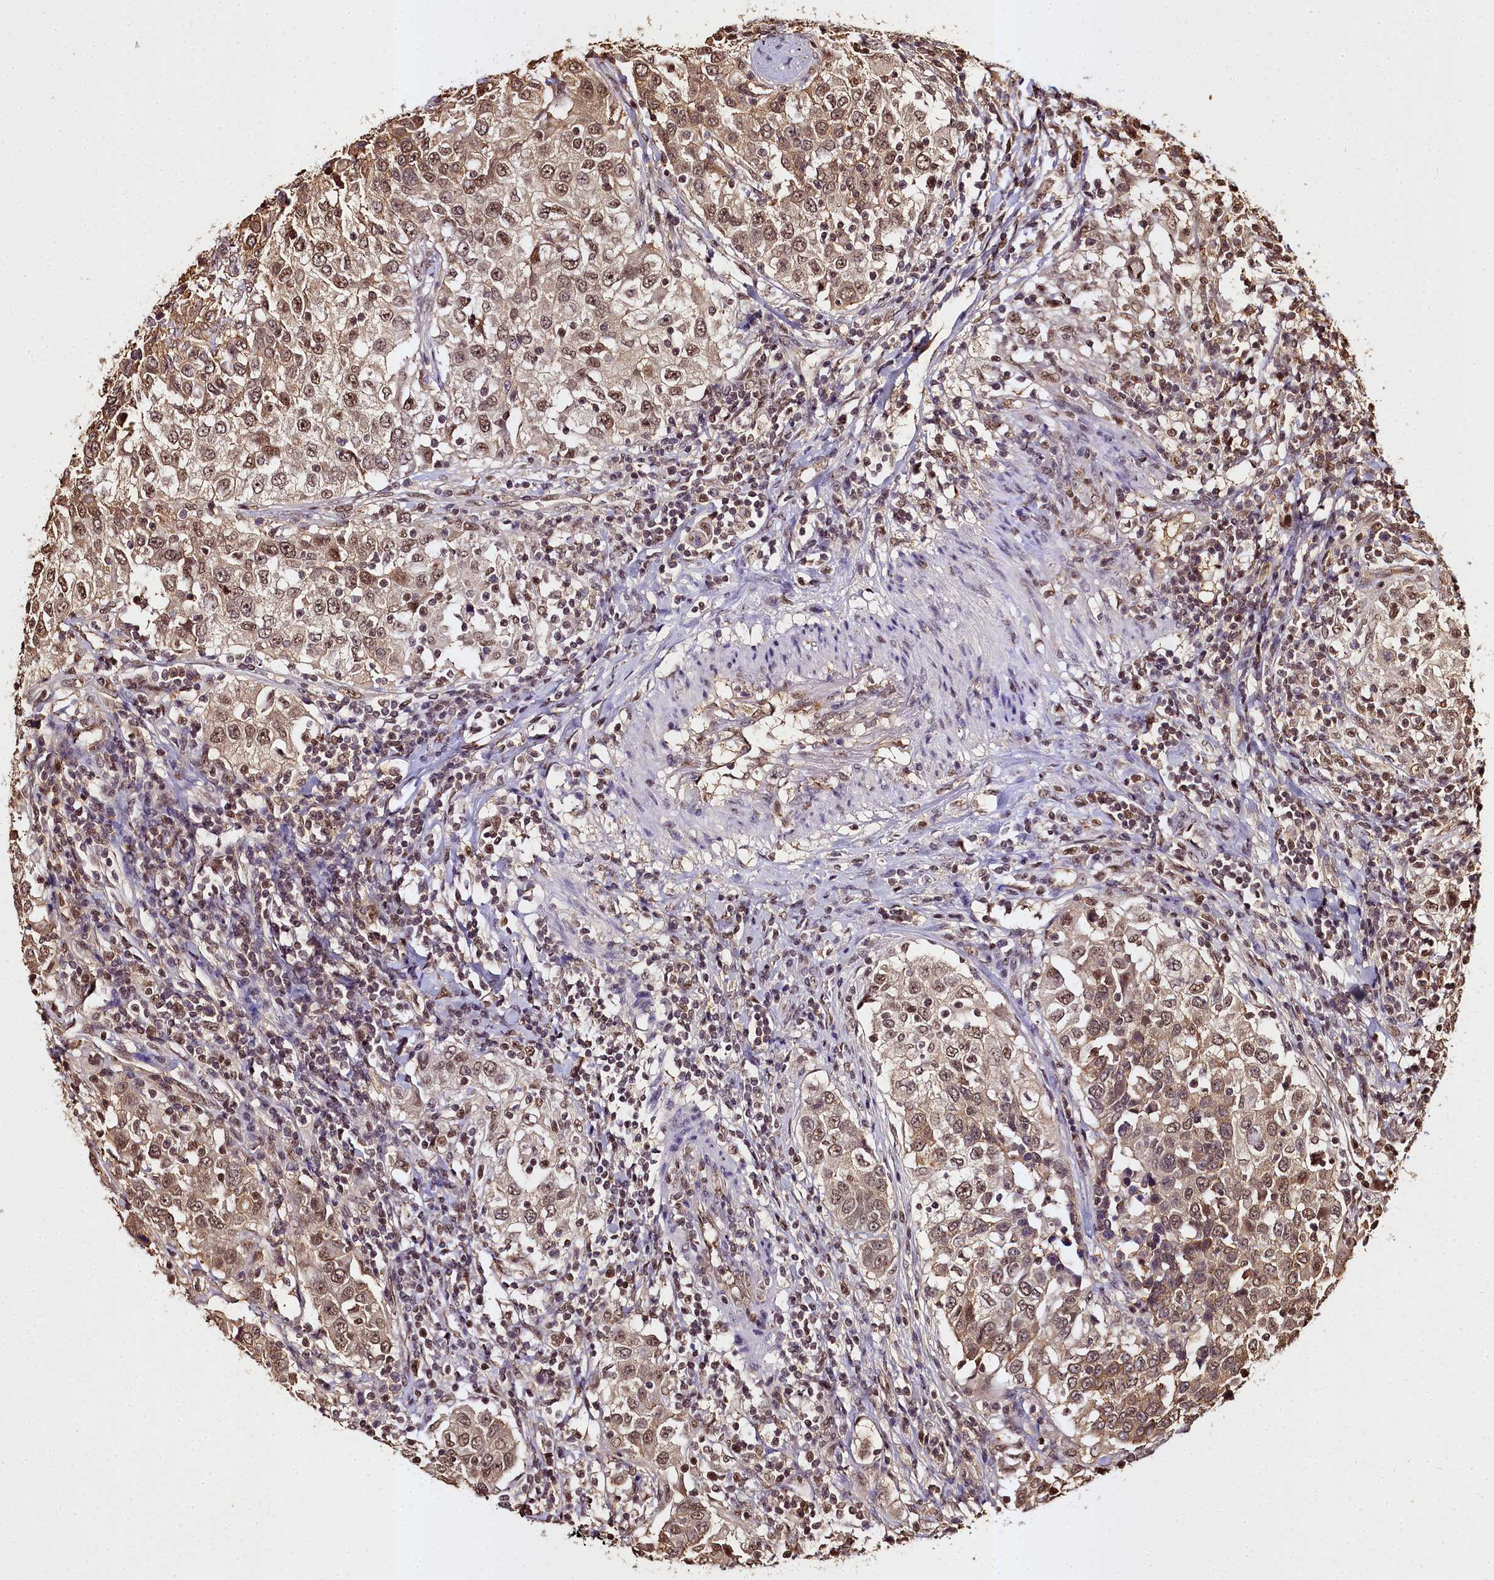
{"staining": {"intensity": "moderate", "quantity": ">75%", "location": "cytoplasmic/membranous,nuclear"}, "tissue": "urothelial cancer", "cell_type": "Tumor cells", "image_type": "cancer", "snomed": [{"axis": "morphology", "description": "Urothelial carcinoma, High grade"}, {"axis": "topography", "description": "Urinary bladder"}], "caption": "Immunohistochemical staining of human urothelial cancer demonstrates medium levels of moderate cytoplasmic/membranous and nuclear positivity in approximately >75% of tumor cells.", "gene": "PPP4C", "patient": {"sex": "female", "age": 80}}